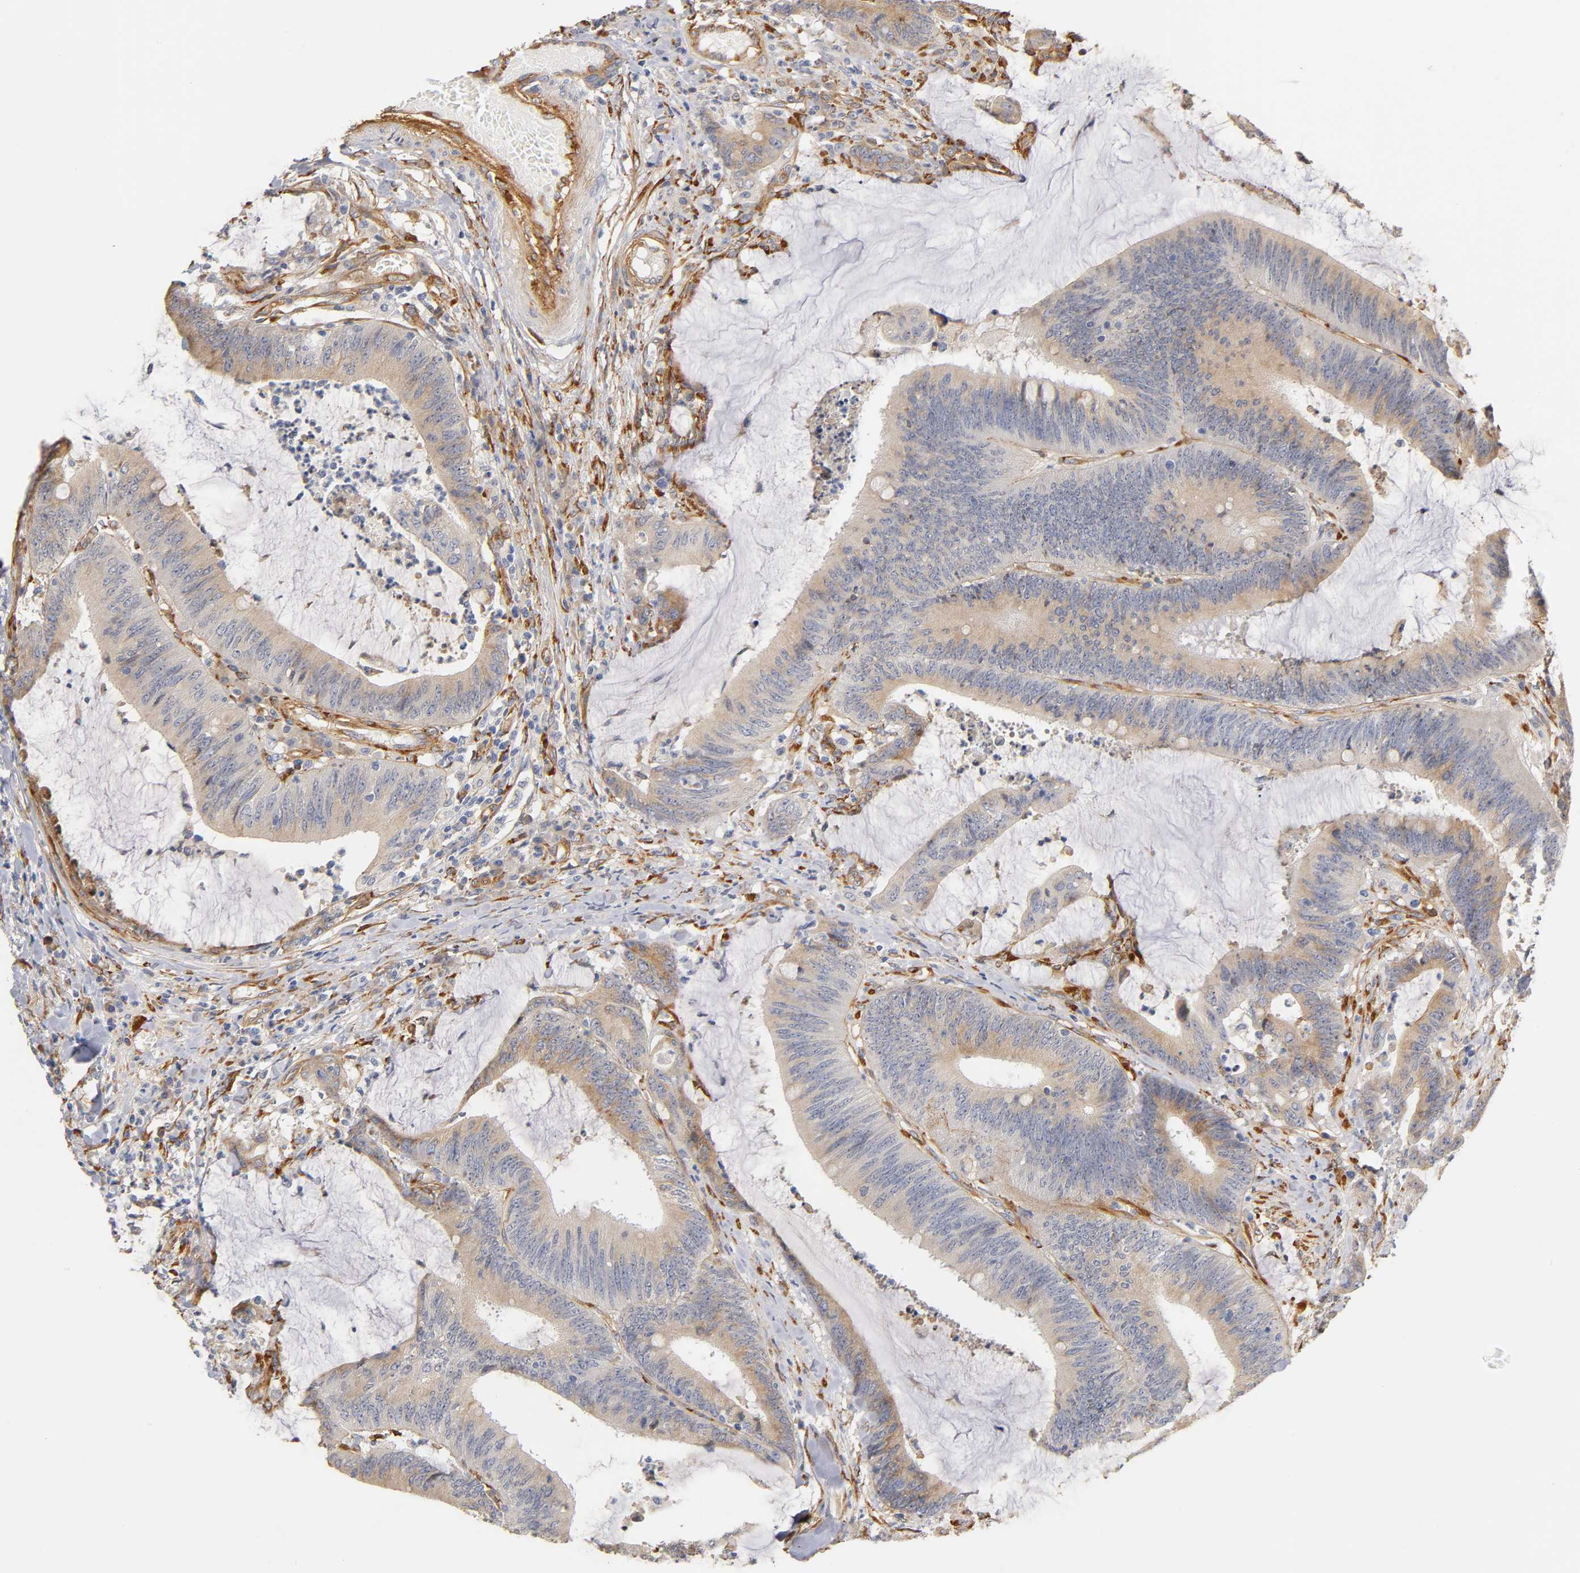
{"staining": {"intensity": "weak", "quantity": ">75%", "location": "cytoplasmic/membranous"}, "tissue": "colorectal cancer", "cell_type": "Tumor cells", "image_type": "cancer", "snomed": [{"axis": "morphology", "description": "Adenocarcinoma, NOS"}, {"axis": "topography", "description": "Rectum"}], "caption": "Colorectal cancer was stained to show a protein in brown. There is low levels of weak cytoplasmic/membranous positivity in about >75% of tumor cells.", "gene": "LAMB1", "patient": {"sex": "female", "age": 66}}